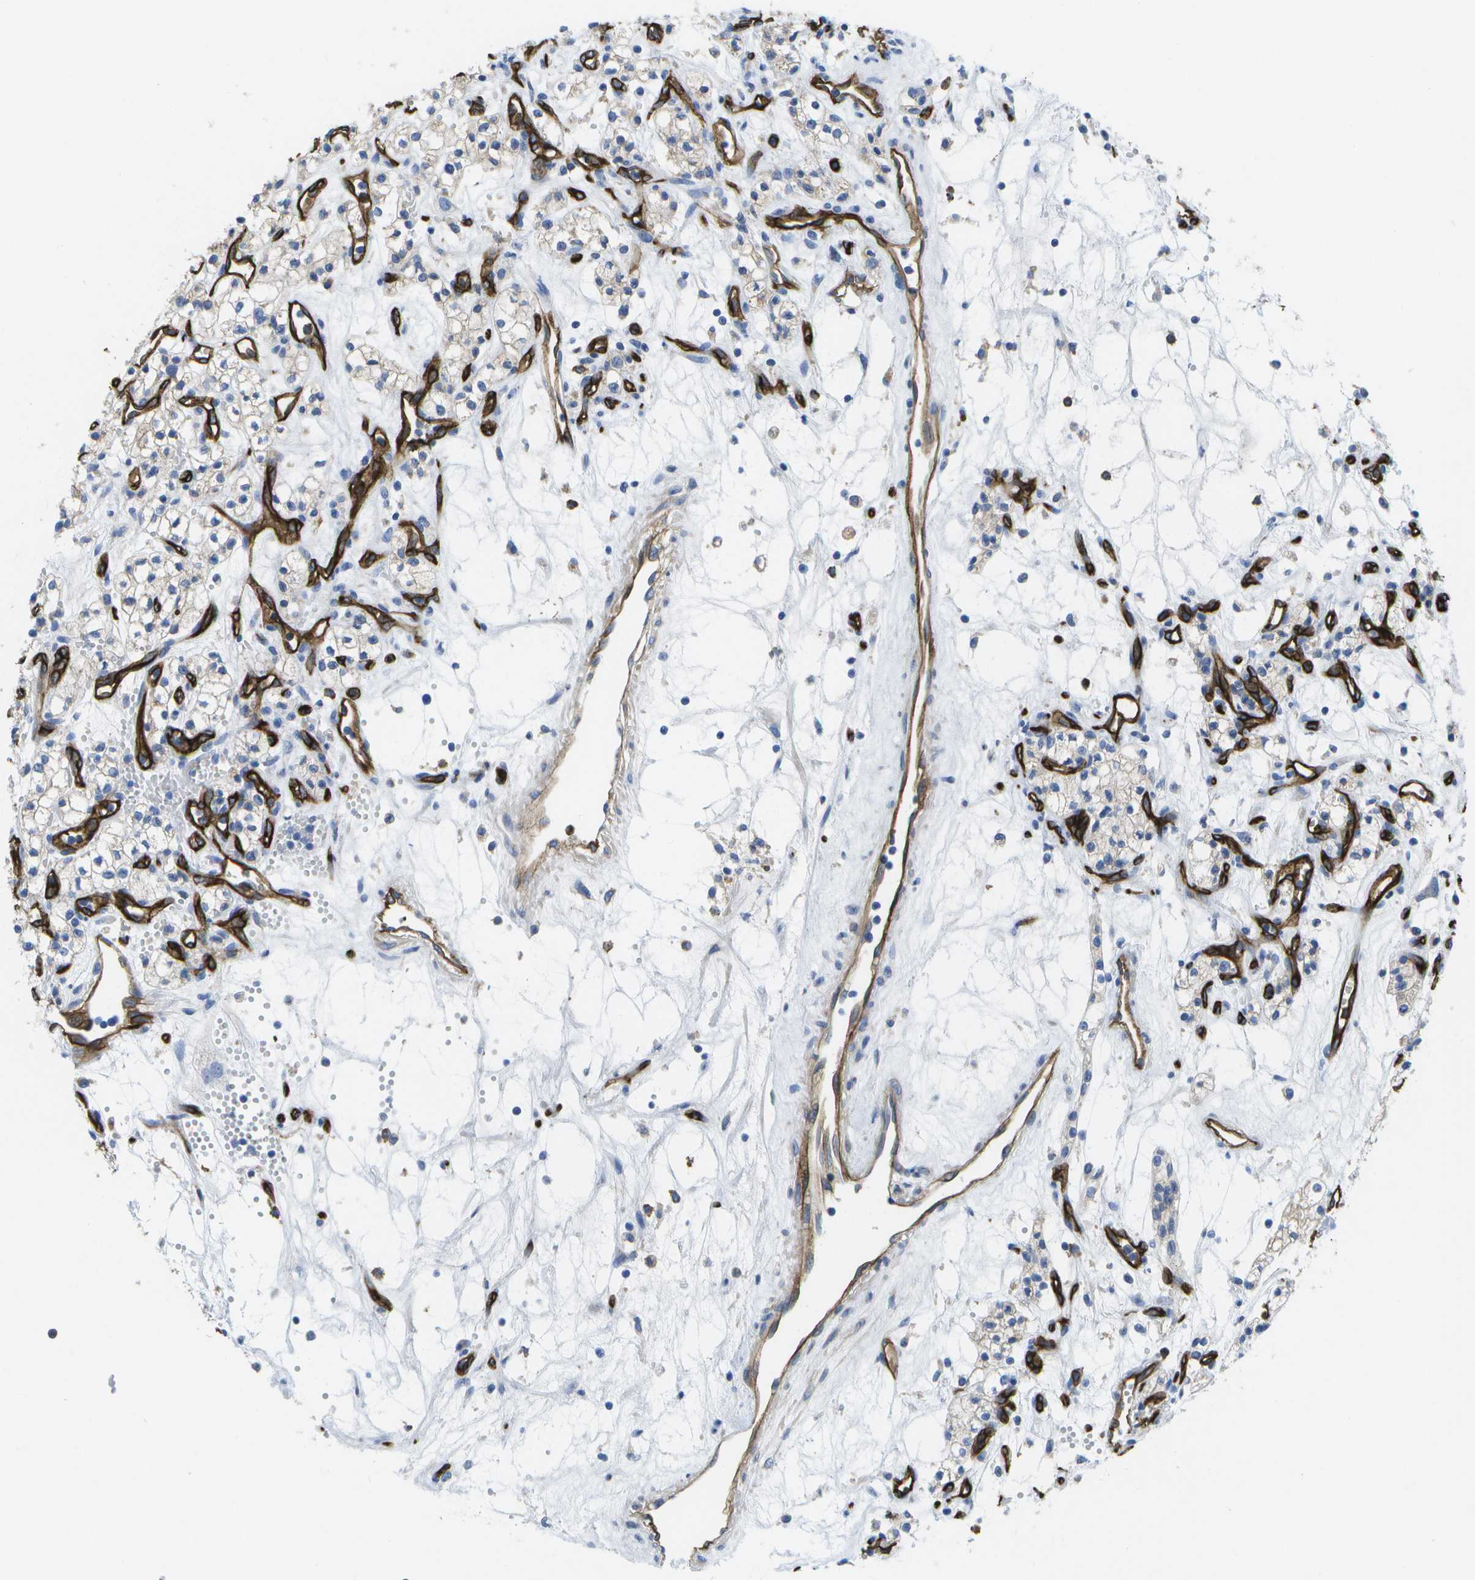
{"staining": {"intensity": "negative", "quantity": "none", "location": "none"}, "tissue": "renal cancer", "cell_type": "Tumor cells", "image_type": "cancer", "snomed": [{"axis": "morphology", "description": "Adenocarcinoma, NOS"}, {"axis": "topography", "description": "Kidney"}], "caption": "IHC image of human renal cancer (adenocarcinoma) stained for a protein (brown), which demonstrates no expression in tumor cells.", "gene": "DYSF", "patient": {"sex": "male", "age": 59}}